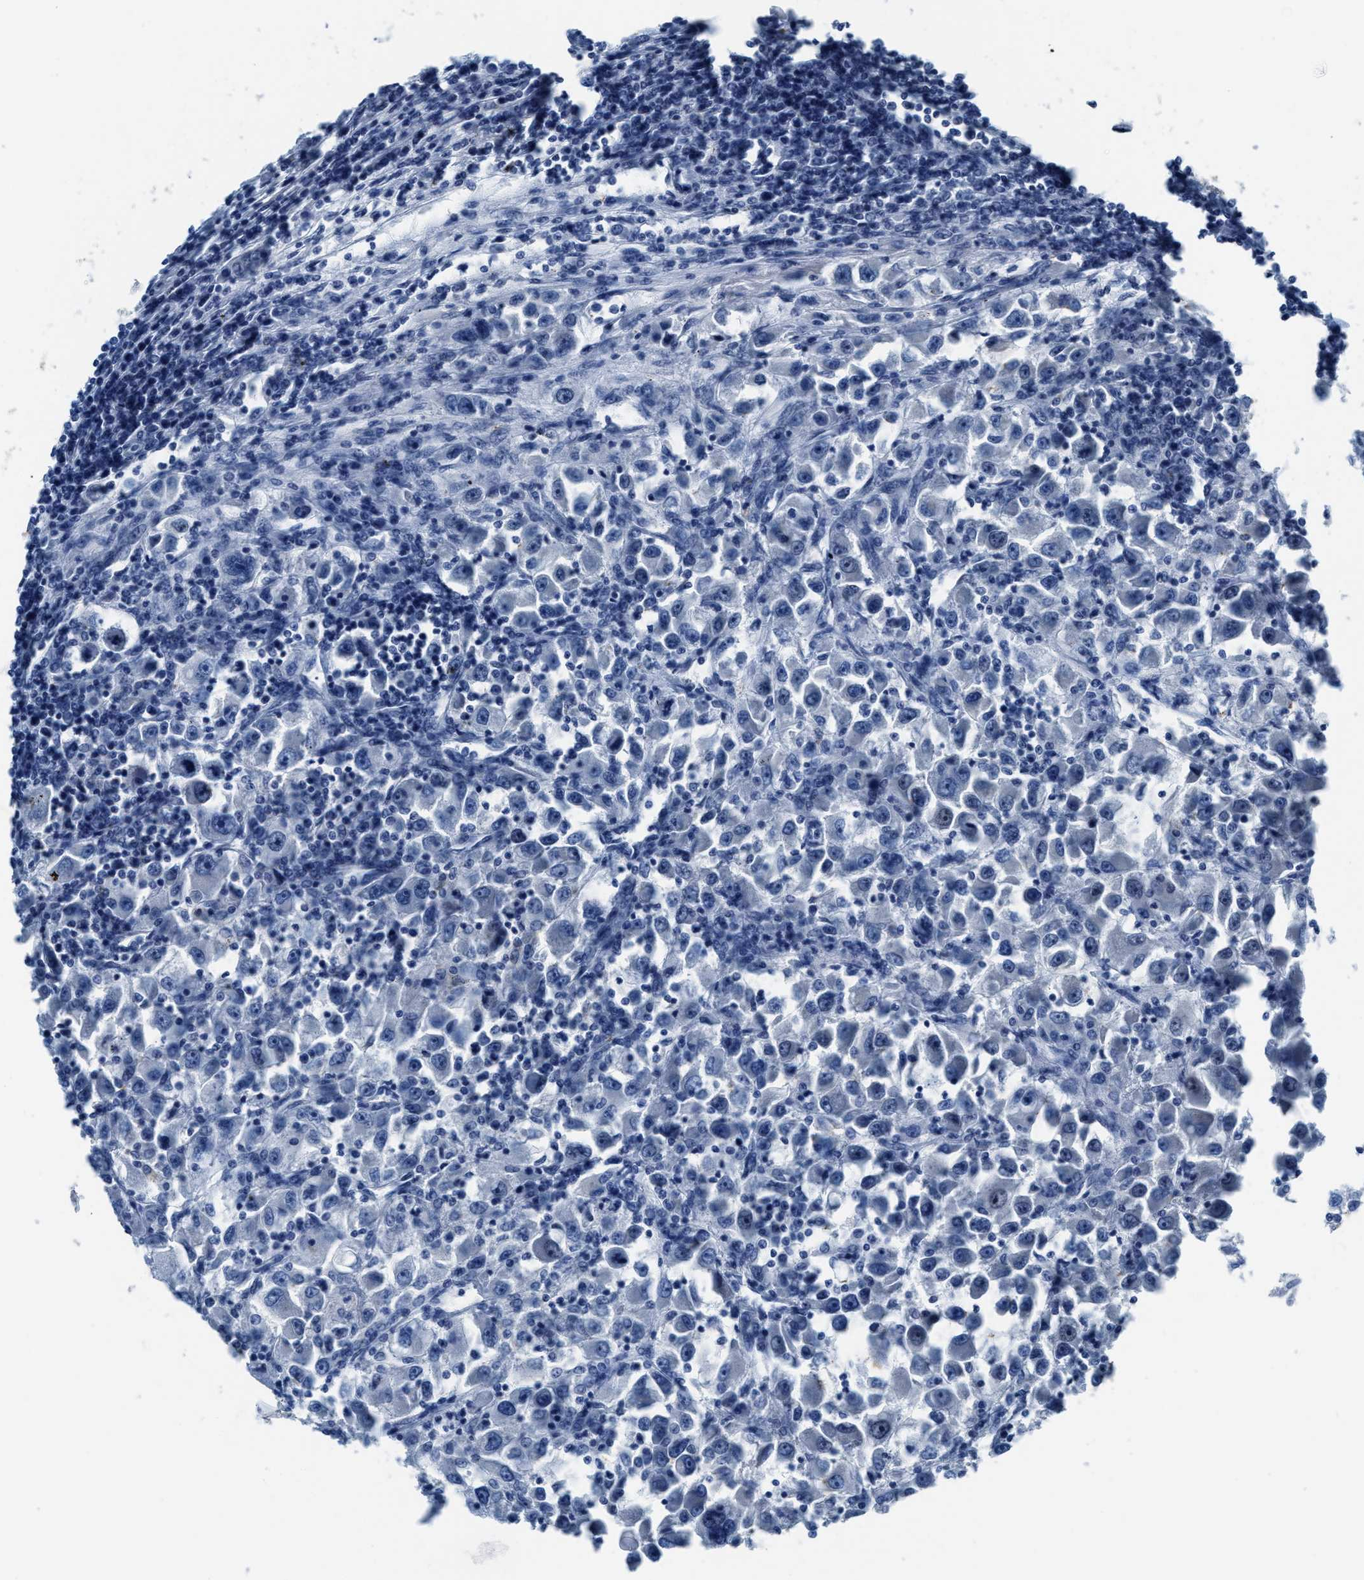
{"staining": {"intensity": "negative", "quantity": "none", "location": "none"}, "tissue": "renal cancer", "cell_type": "Tumor cells", "image_type": "cancer", "snomed": [{"axis": "morphology", "description": "Adenocarcinoma, NOS"}, {"axis": "topography", "description": "Kidney"}], "caption": "DAB (3,3'-diaminobenzidine) immunohistochemical staining of human adenocarcinoma (renal) demonstrates no significant staining in tumor cells.", "gene": "ASZ1", "patient": {"sex": "female", "age": 52}}